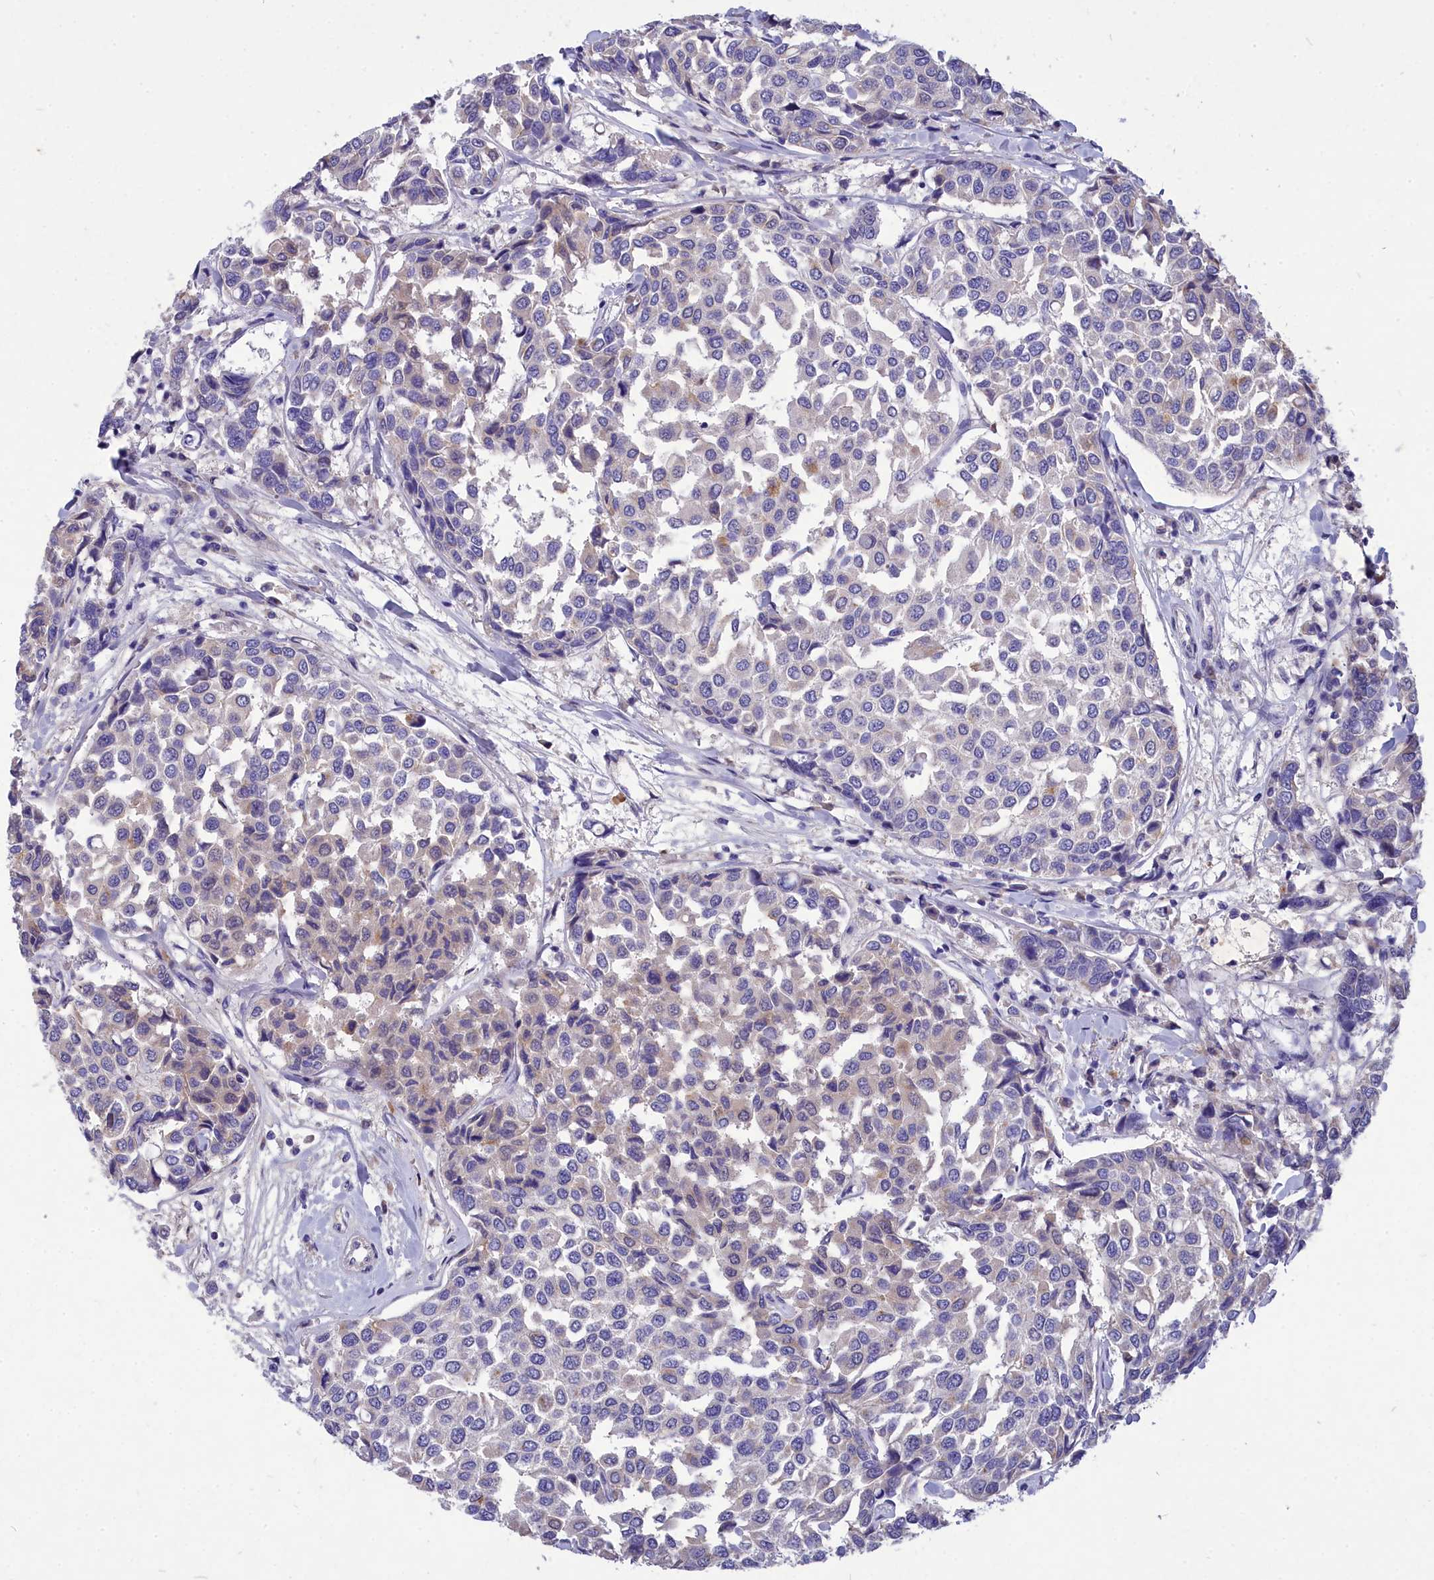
{"staining": {"intensity": "negative", "quantity": "none", "location": "none"}, "tissue": "breast cancer", "cell_type": "Tumor cells", "image_type": "cancer", "snomed": [{"axis": "morphology", "description": "Duct carcinoma"}, {"axis": "topography", "description": "Breast"}], "caption": "Tumor cells show no significant positivity in breast cancer (intraductal carcinoma).", "gene": "DEFB119", "patient": {"sex": "female", "age": 55}}